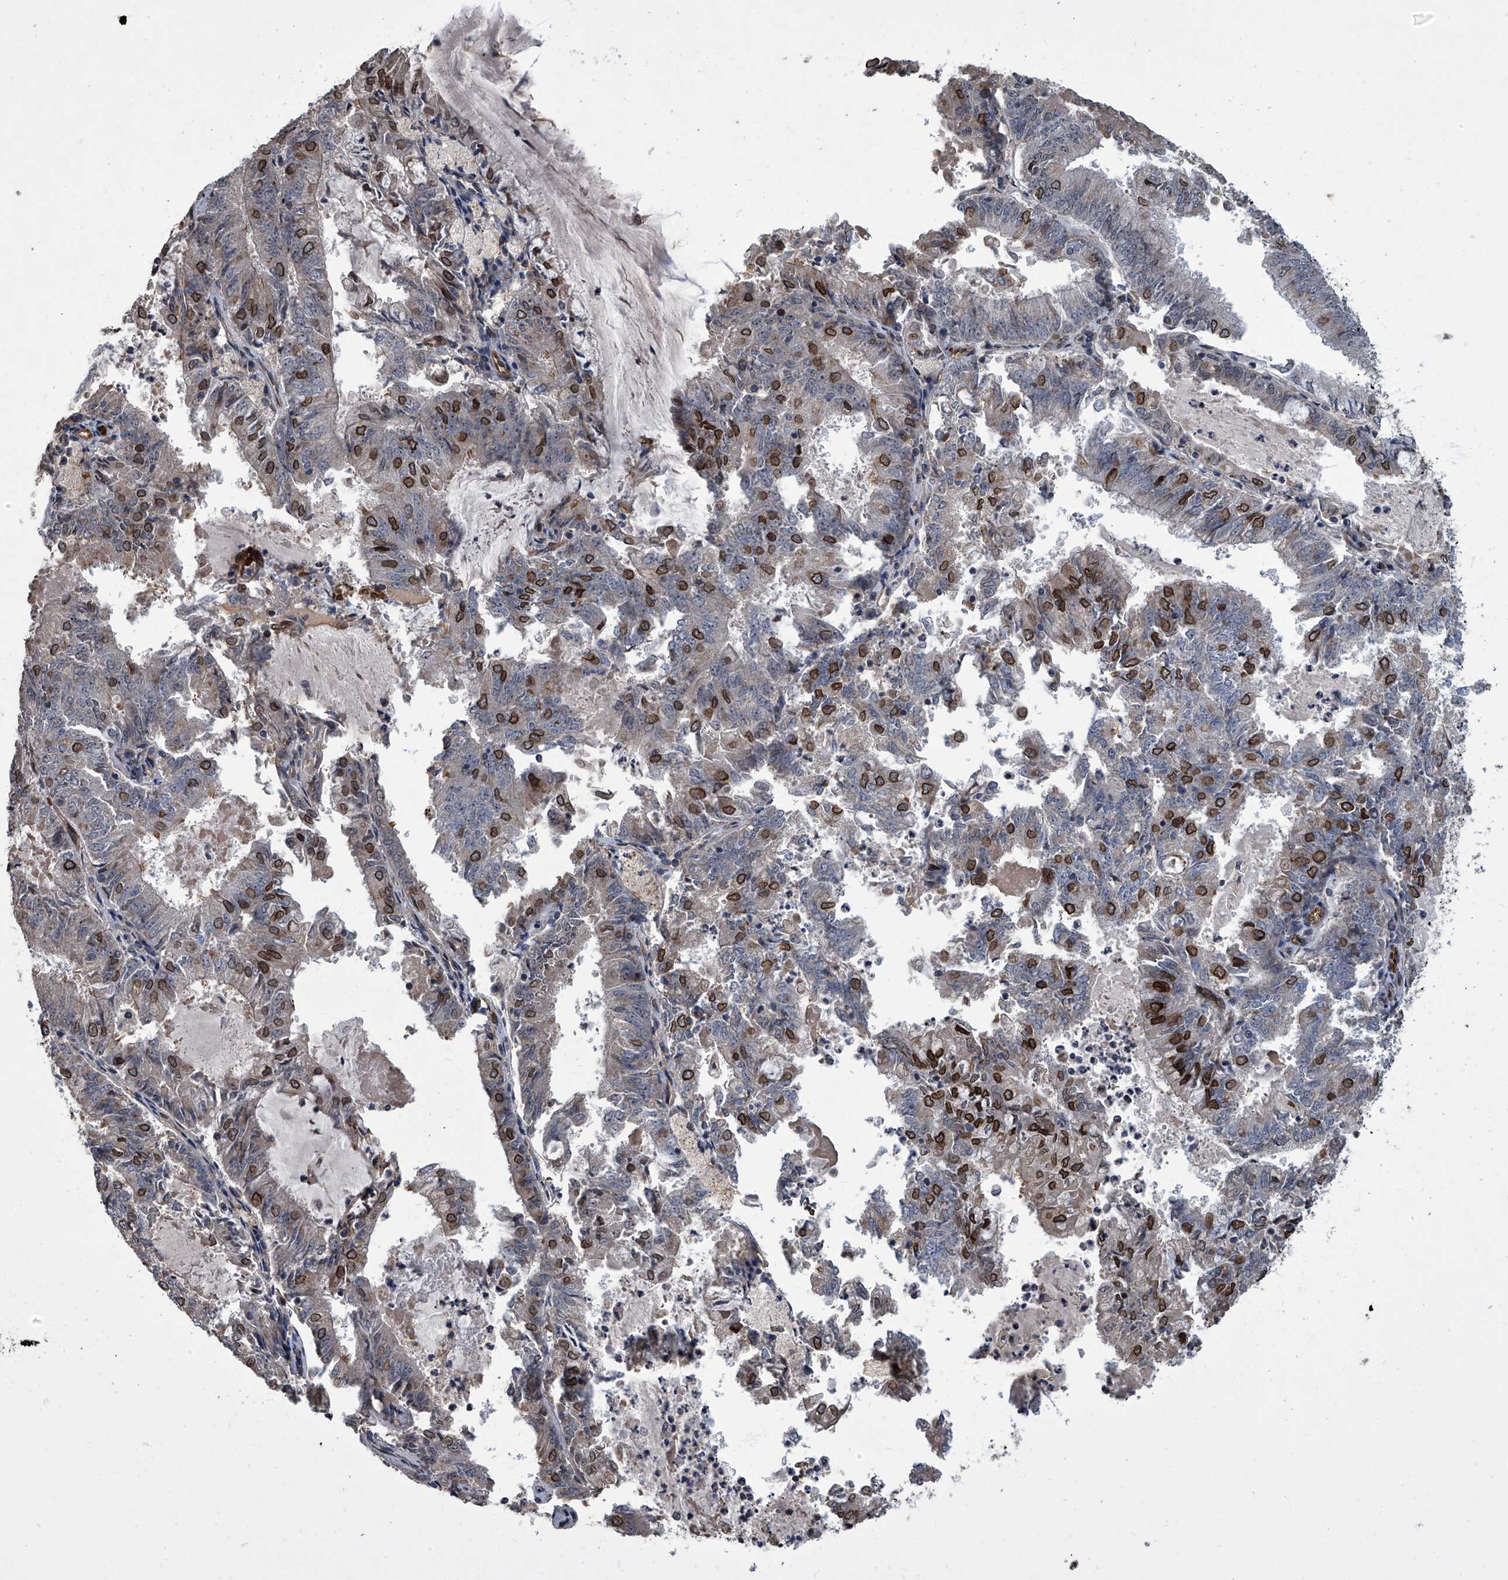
{"staining": {"intensity": "strong", "quantity": "25%-75%", "location": "cytoplasmic/membranous,nuclear"}, "tissue": "endometrial cancer", "cell_type": "Tumor cells", "image_type": "cancer", "snomed": [{"axis": "morphology", "description": "Adenocarcinoma, NOS"}, {"axis": "topography", "description": "Endometrium"}], "caption": "IHC micrograph of endometrial cancer (adenocarcinoma) stained for a protein (brown), which demonstrates high levels of strong cytoplasmic/membranous and nuclear positivity in approximately 25%-75% of tumor cells.", "gene": "LRRC8C", "patient": {"sex": "female", "age": 57}}